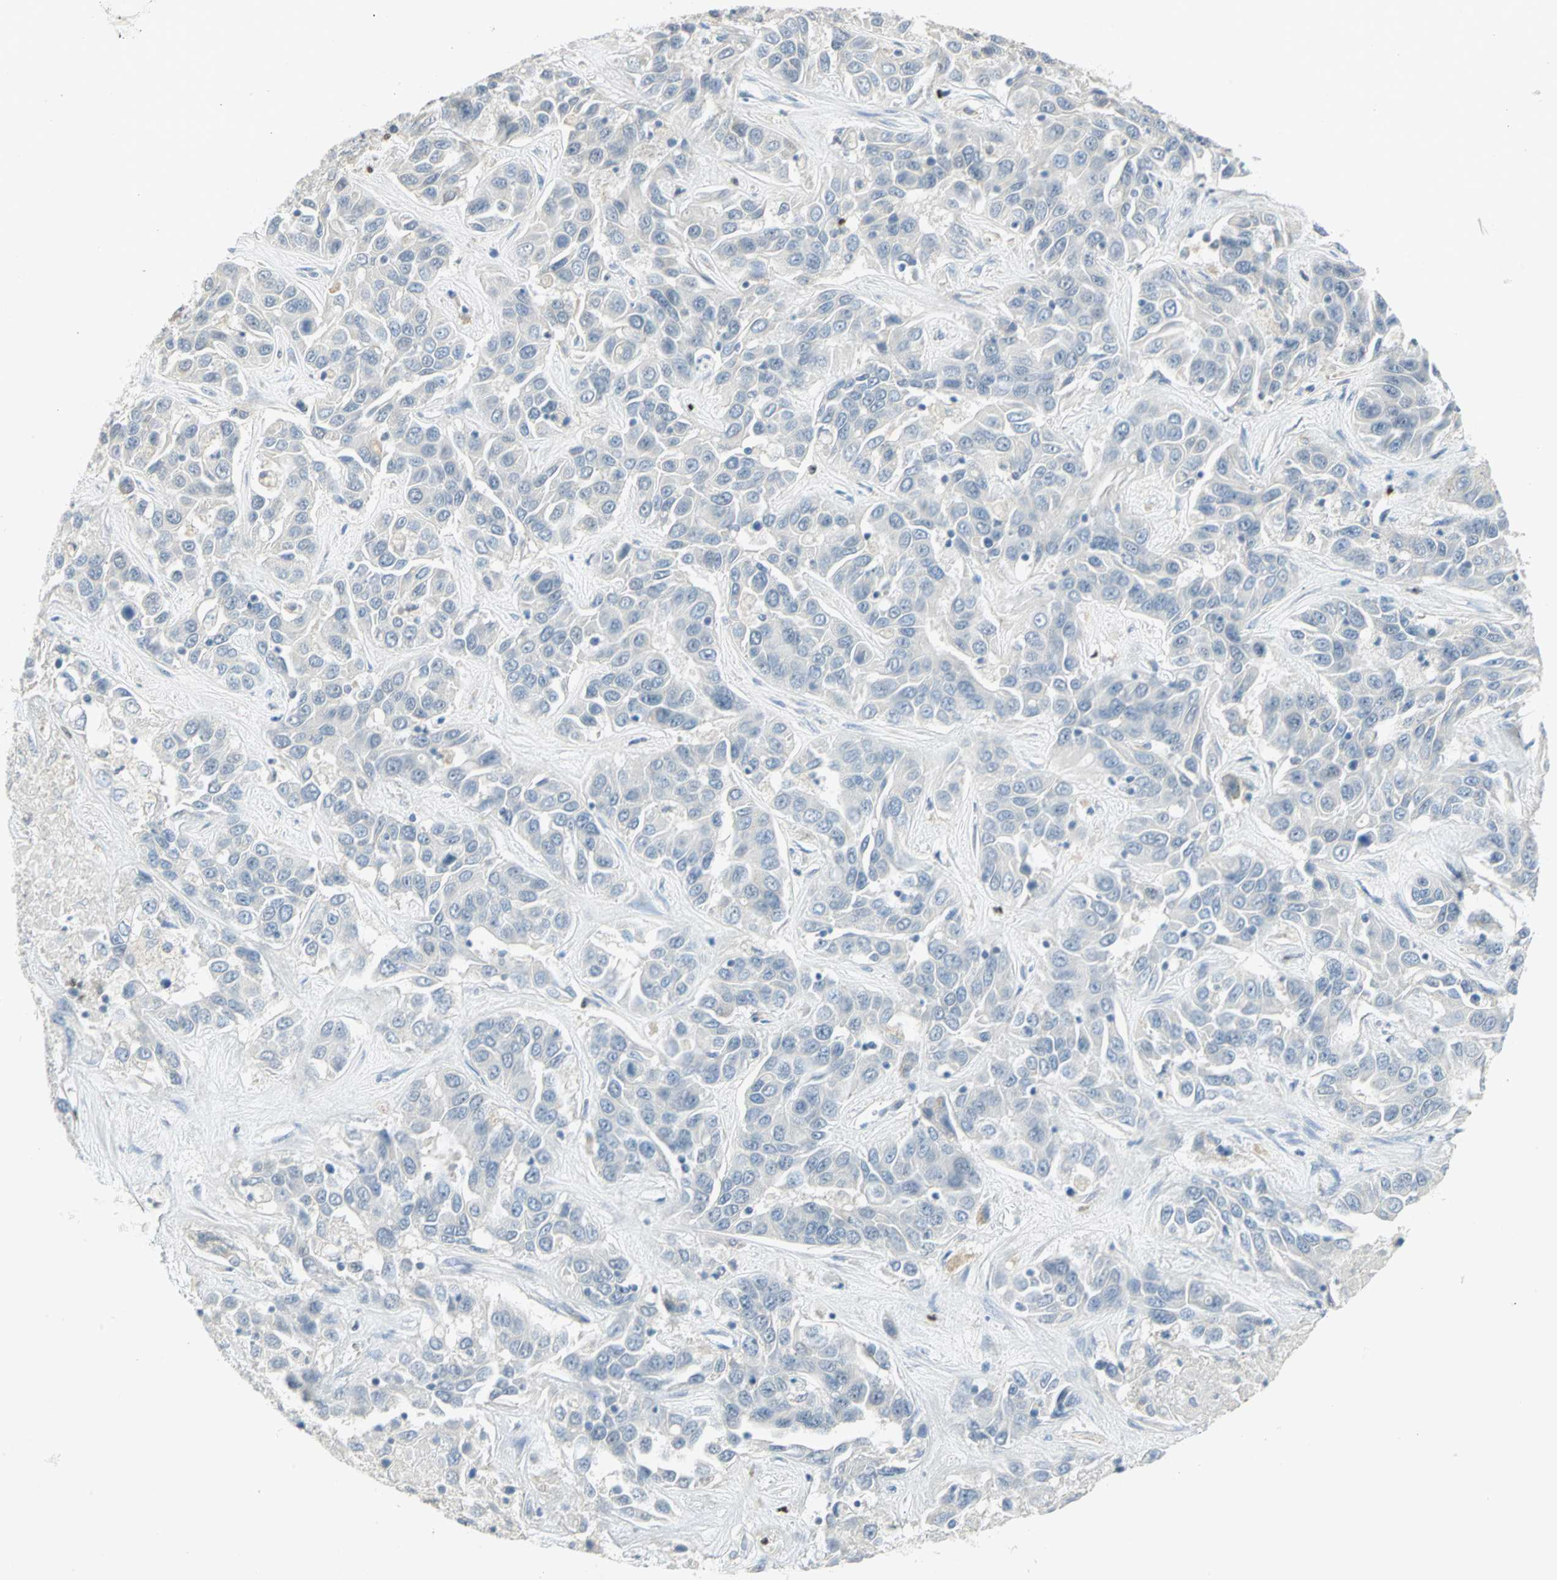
{"staining": {"intensity": "negative", "quantity": "none", "location": "none"}, "tissue": "liver cancer", "cell_type": "Tumor cells", "image_type": "cancer", "snomed": [{"axis": "morphology", "description": "Cholangiocarcinoma"}, {"axis": "topography", "description": "Liver"}], "caption": "There is no significant expression in tumor cells of liver cholangiocarcinoma.", "gene": "BCL6", "patient": {"sex": "female", "age": 52}}